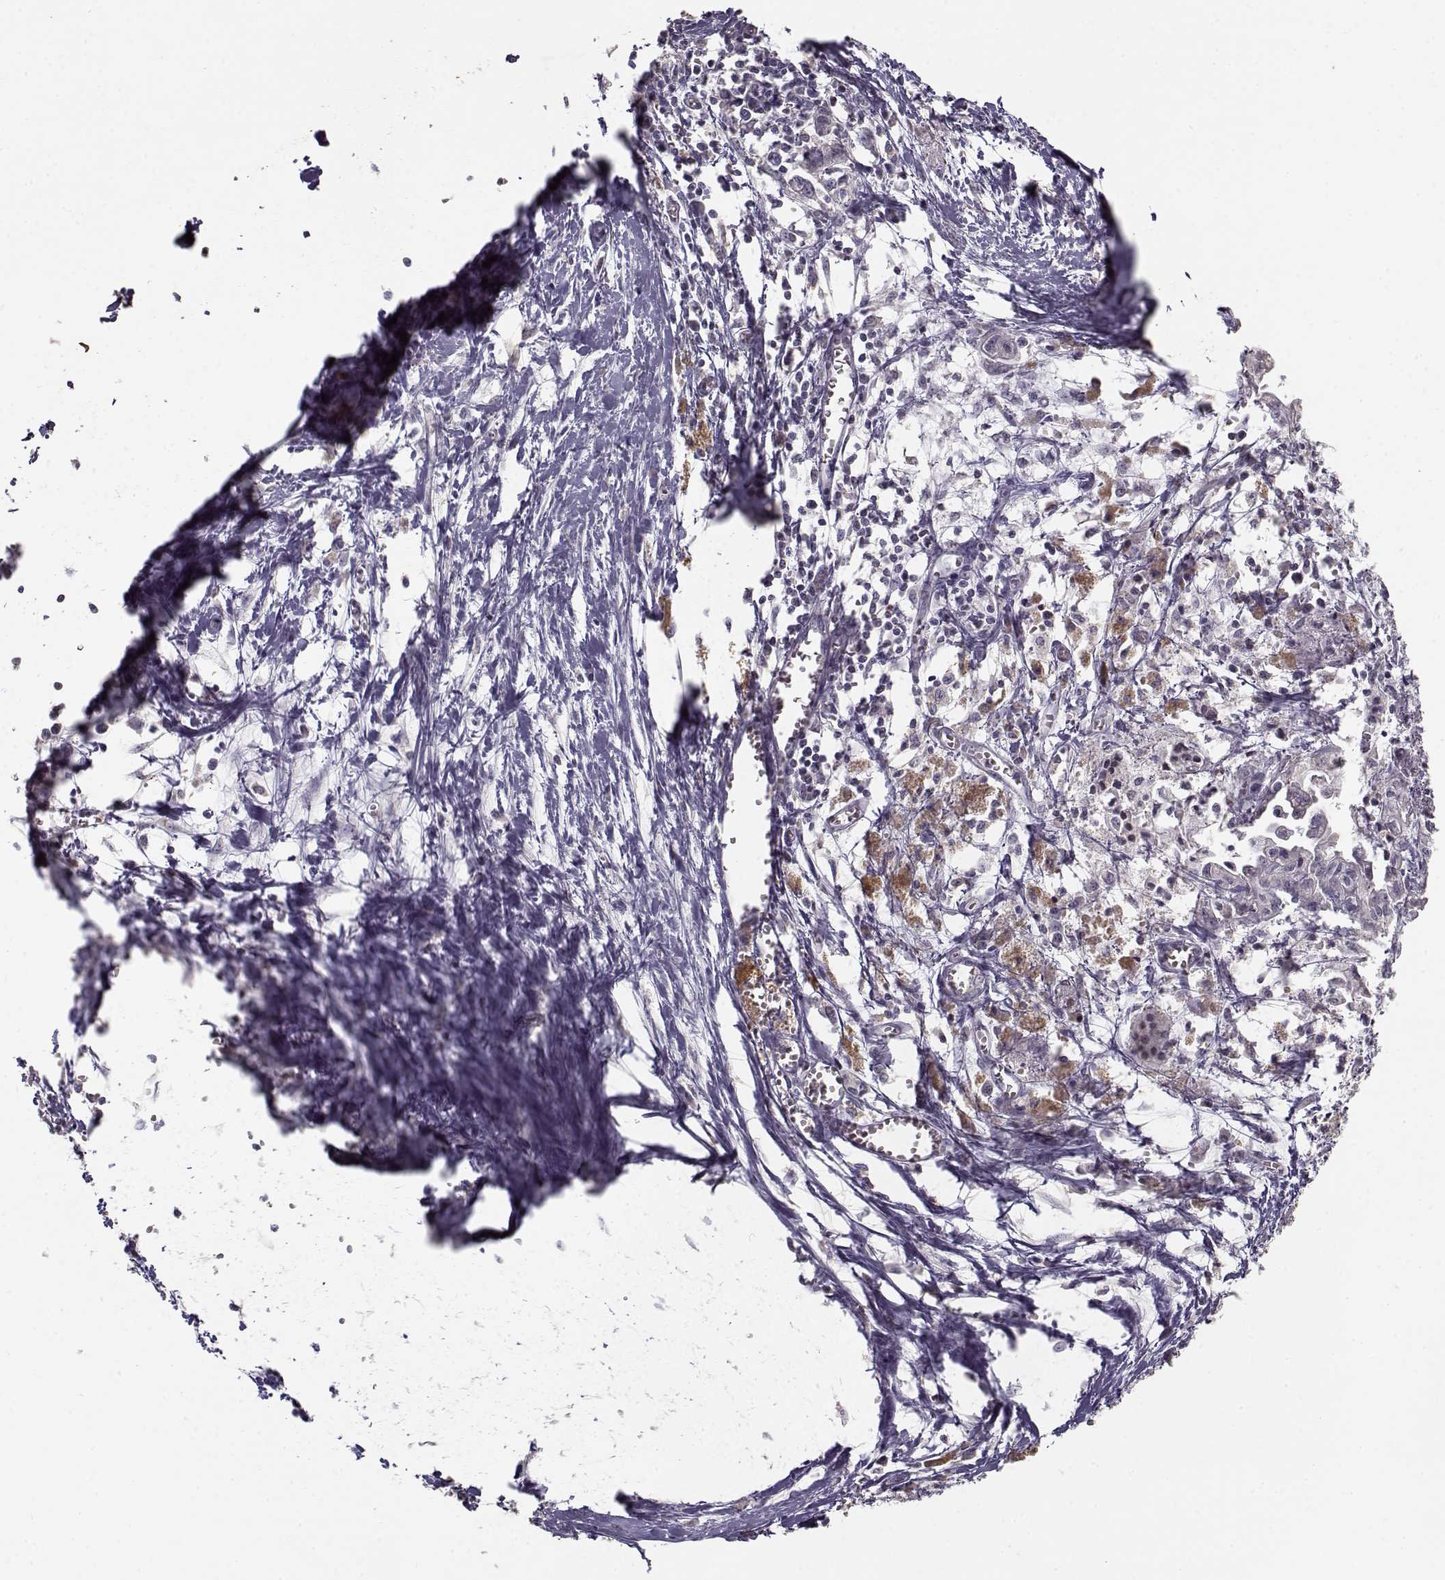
{"staining": {"intensity": "negative", "quantity": "none", "location": "none"}, "tissue": "pancreatic cancer", "cell_type": "Tumor cells", "image_type": "cancer", "snomed": [{"axis": "morphology", "description": "Adenocarcinoma, NOS"}, {"axis": "topography", "description": "Pancreas"}], "caption": "Human pancreatic cancer (adenocarcinoma) stained for a protein using immunohistochemistry (IHC) exhibits no staining in tumor cells.", "gene": "UROC1", "patient": {"sex": "female", "age": 61}}